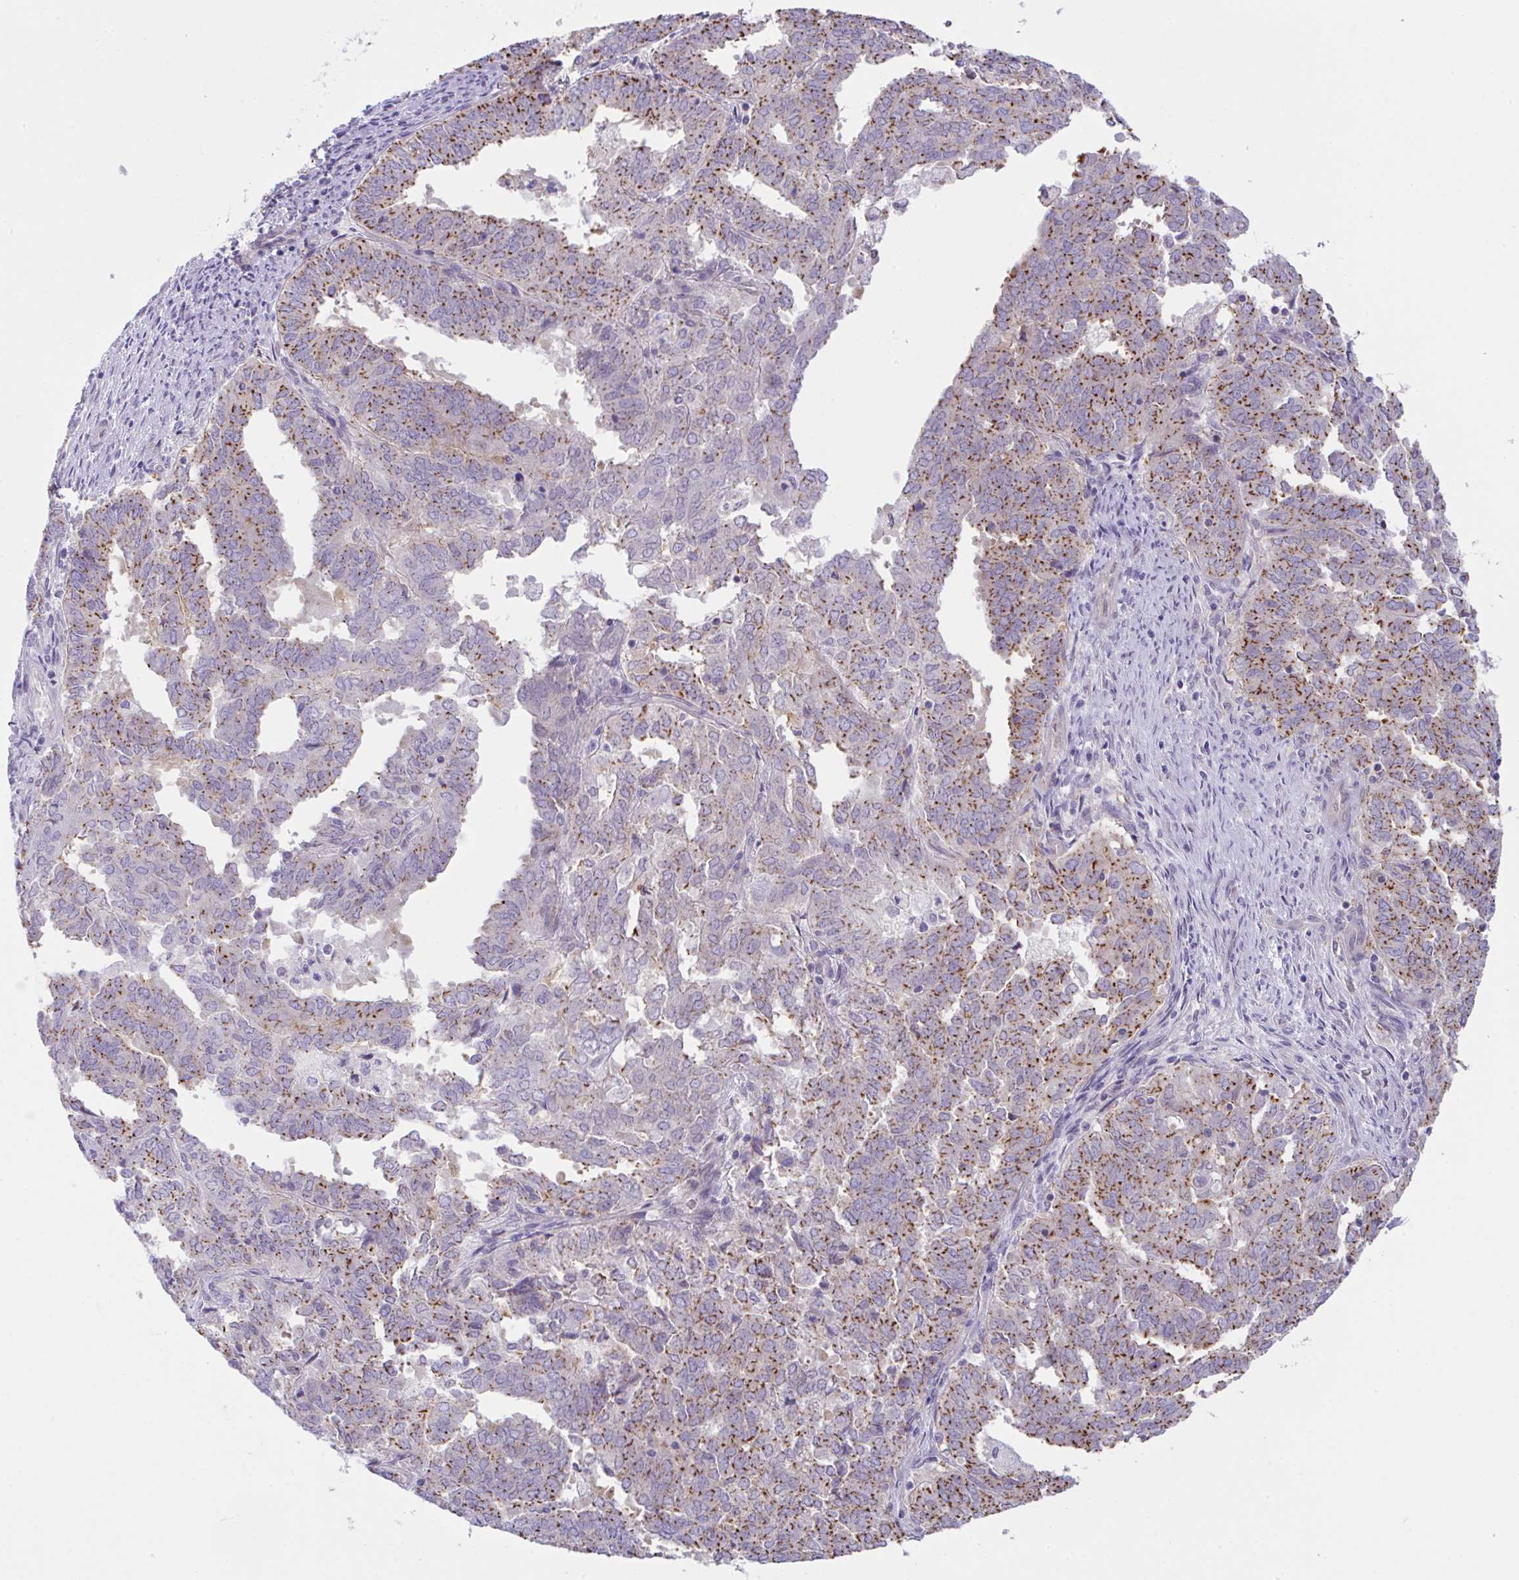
{"staining": {"intensity": "moderate", "quantity": "25%-75%", "location": "cytoplasmic/membranous"}, "tissue": "endometrial cancer", "cell_type": "Tumor cells", "image_type": "cancer", "snomed": [{"axis": "morphology", "description": "Adenocarcinoma, NOS"}, {"axis": "topography", "description": "Endometrium"}], "caption": "Immunohistochemistry photomicrograph of endometrial adenocarcinoma stained for a protein (brown), which demonstrates medium levels of moderate cytoplasmic/membranous expression in approximately 25%-75% of tumor cells.", "gene": "ZBED3", "patient": {"sex": "female", "age": 72}}